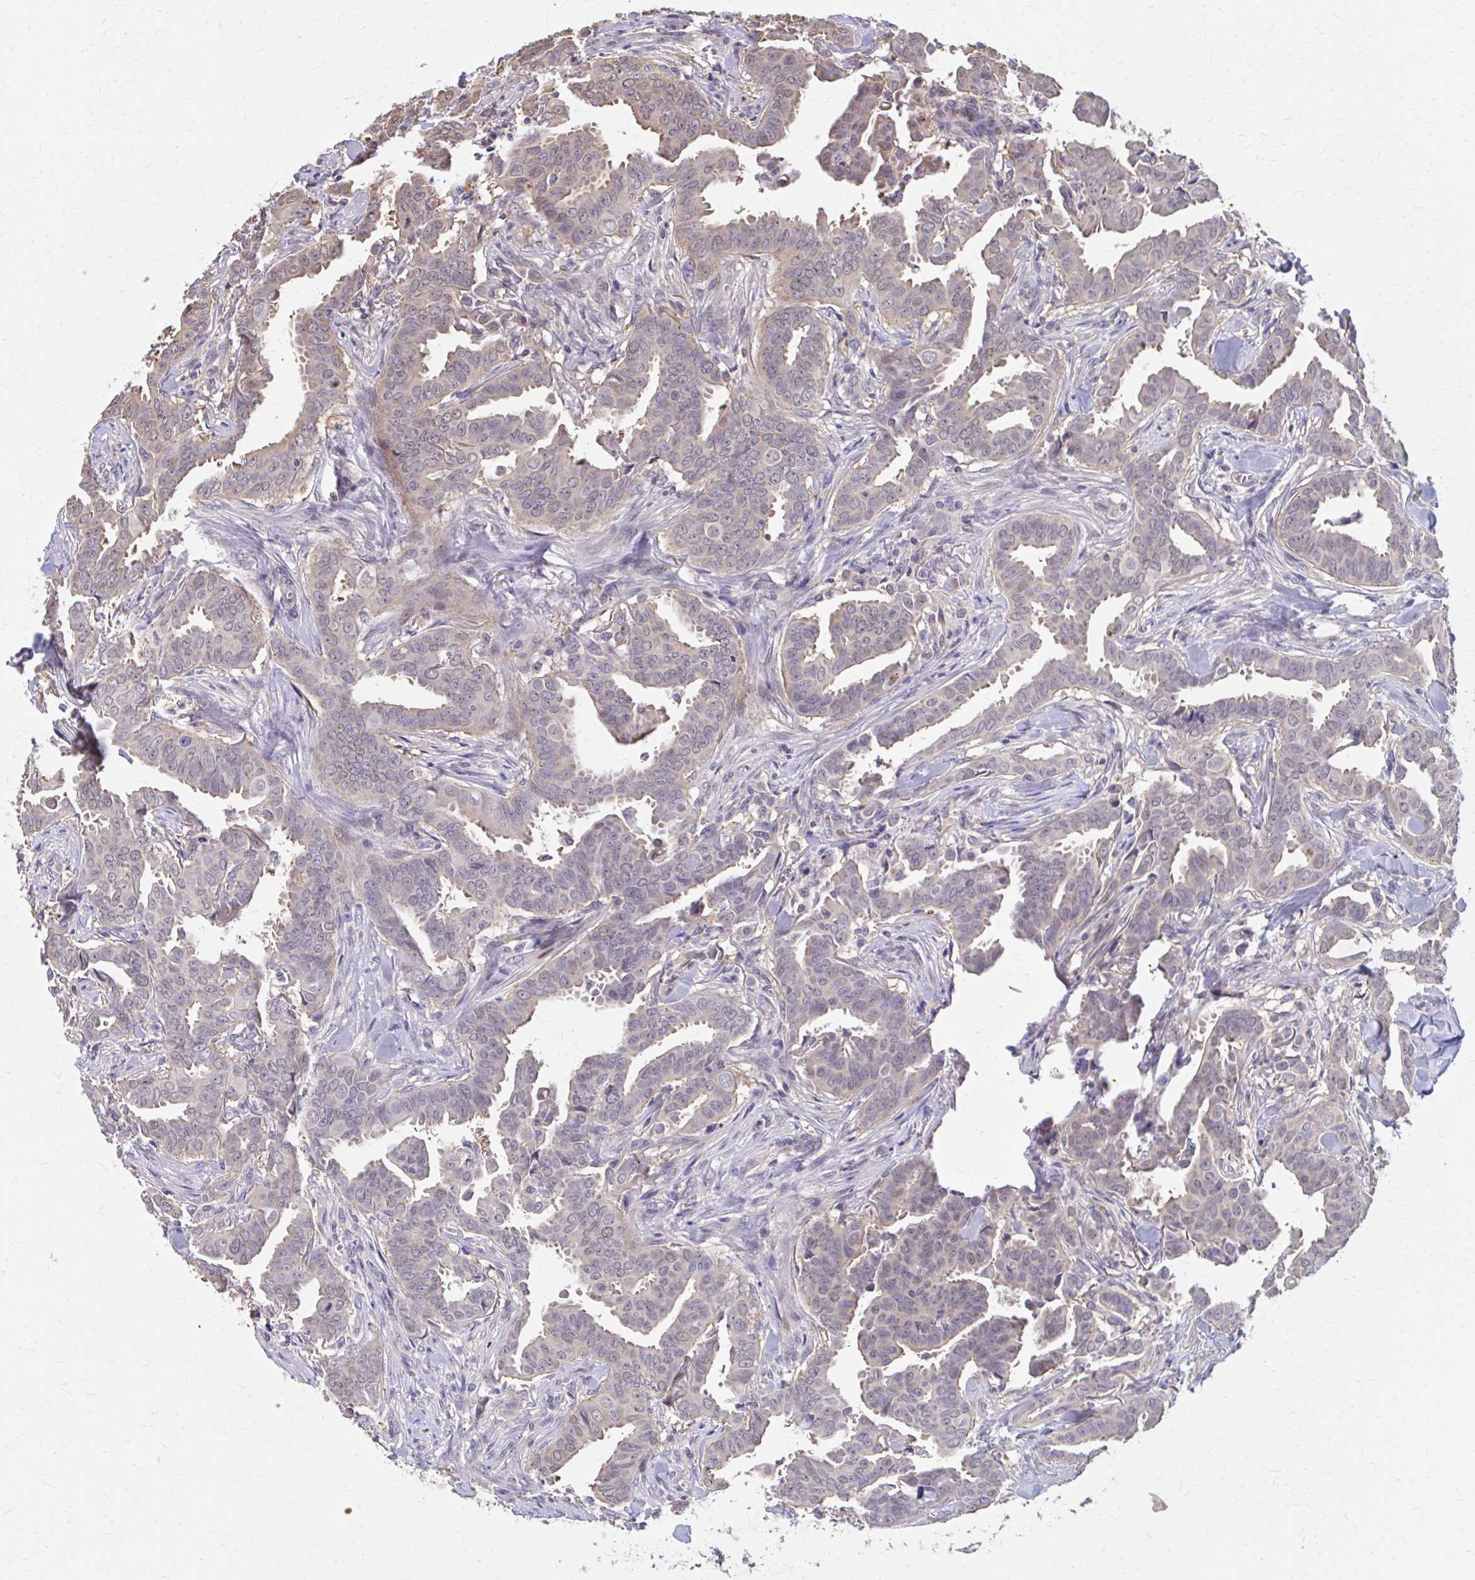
{"staining": {"intensity": "weak", "quantity": "<25%", "location": "cytoplasmic/membranous"}, "tissue": "breast cancer", "cell_type": "Tumor cells", "image_type": "cancer", "snomed": [{"axis": "morphology", "description": "Duct carcinoma"}, {"axis": "topography", "description": "Breast"}], "caption": "Immunohistochemistry image of neoplastic tissue: invasive ductal carcinoma (breast) stained with DAB reveals no significant protein staining in tumor cells.", "gene": "IFI44L", "patient": {"sex": "female", "age": 45}}